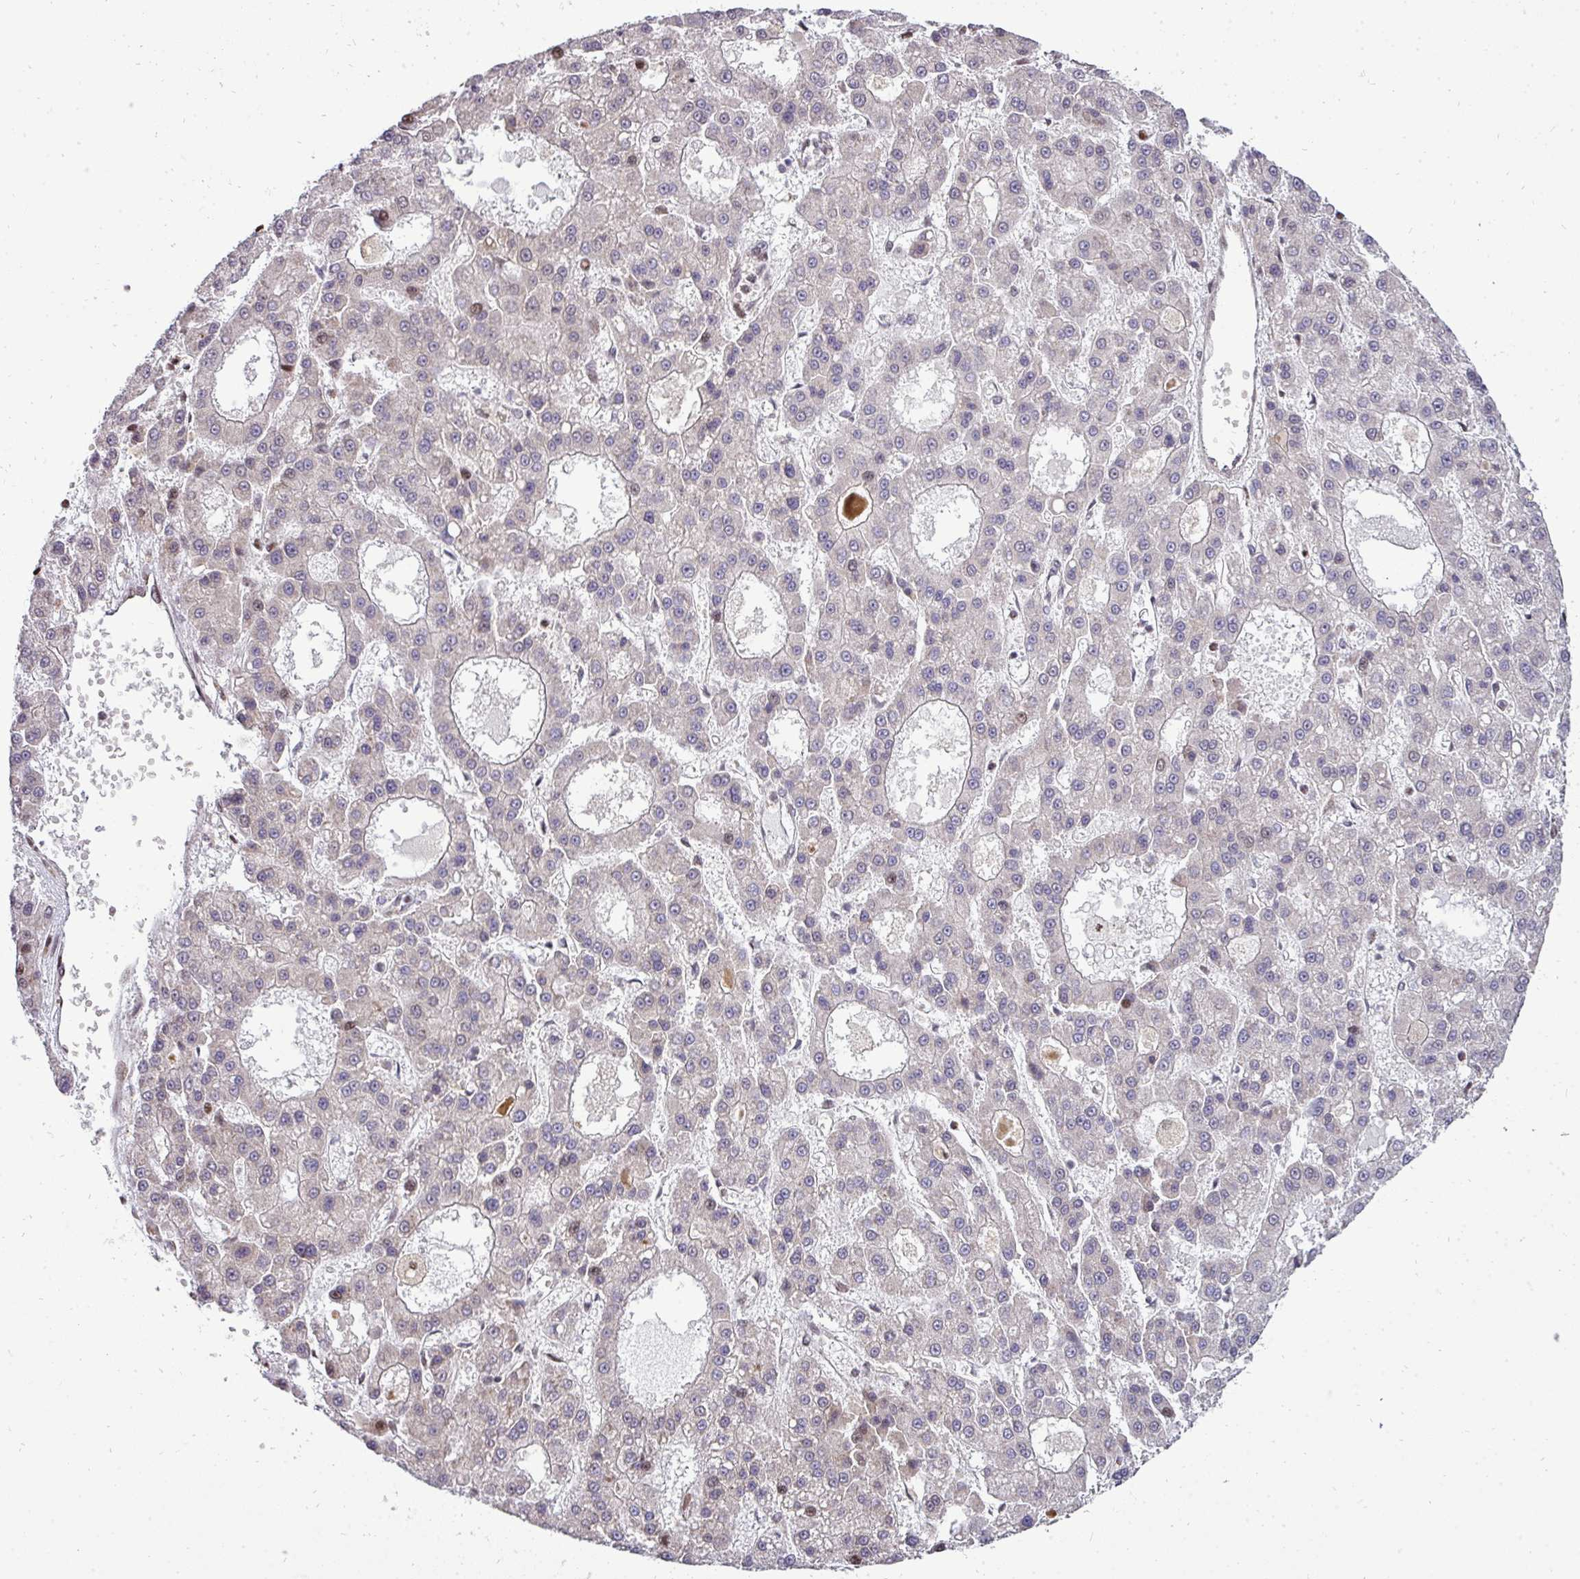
{"staining": {"intensity": "moderate", "quantity": "<25%", "location": "nuclear"}, "tissue": "liver cancer", "cell_type": "Tumor cells", "image_type": "cancer", "snomed": [{"axis": "morphology", "description": "Carcinoma, Hepatocellular, NOS"}, {"axis": "topography", "description": "Liver"}], "caption": "Protein expression by immunohistochemistry shows moderate nuclear expression in approximately <25% of tumor cells in hepatocellular carcinoma (liver).", "gene": "PATZ1", "patient": {"sex": "male", "age": 70}}